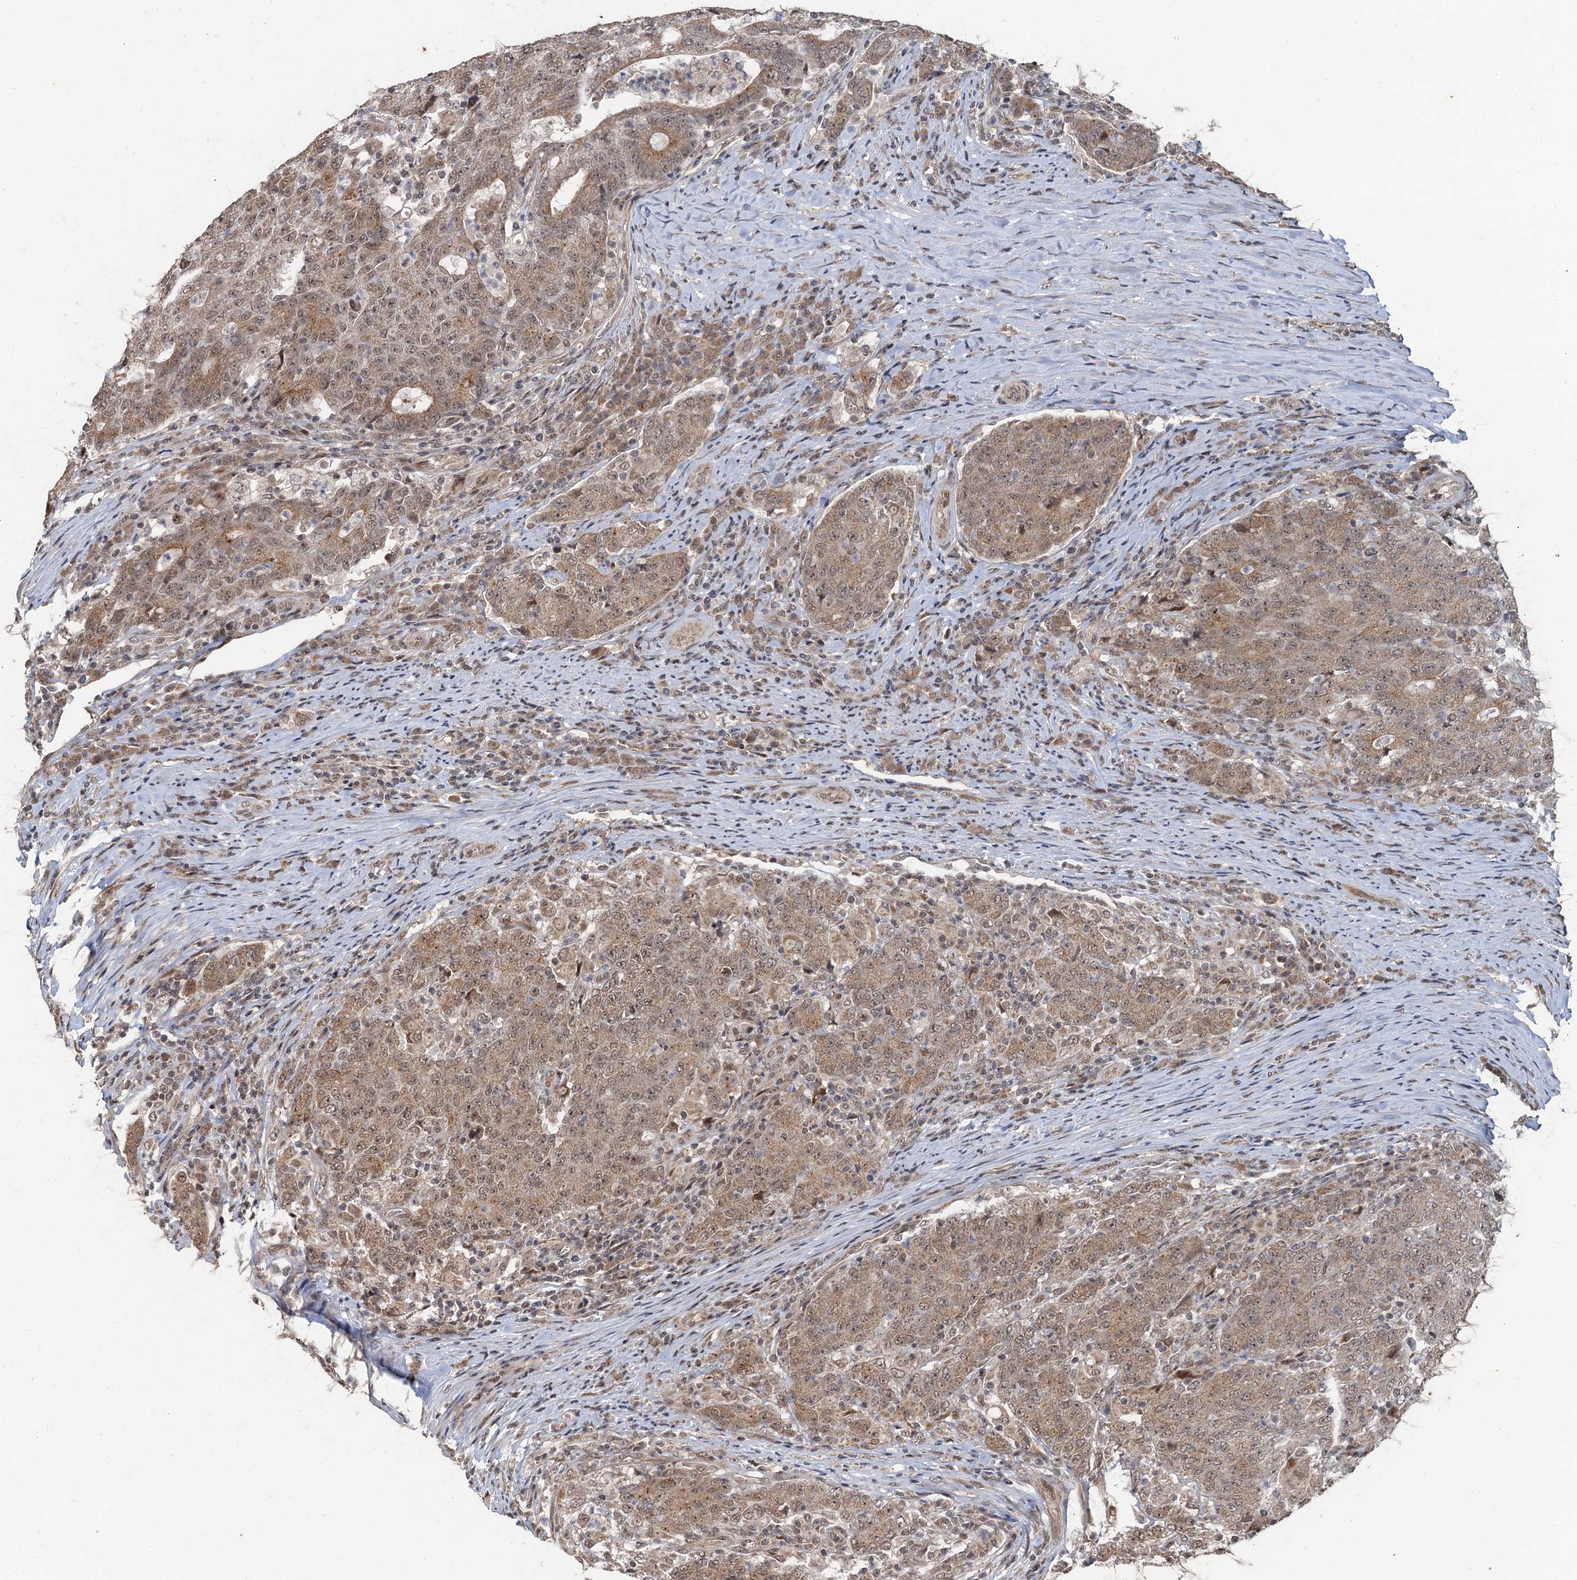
{"staining": {"intensity": "moderate", "quantity": ">75%", "location": "cytoplasmic/membranous,nuclear"}, "tissue": "colorectal cancer", "cell_type": "Tumor cells", "image_type": "cancer", "snomed": [{"axis": "morphology", "description": "Adenocarcinoma, NOS"}, {"axis": "topography", "description": "Colon"}], "caption": "Protein staining of colorectal cancer (adenocarcinoma) tissue reveals moderate cytoplasmic/membranous and nuclear positivity in about >75% of tumor cells. (Brightfield microscopy of DAB IHC at high magnification).", "gene": "REP15", "patient": {"sex": "female", "age": 75}}